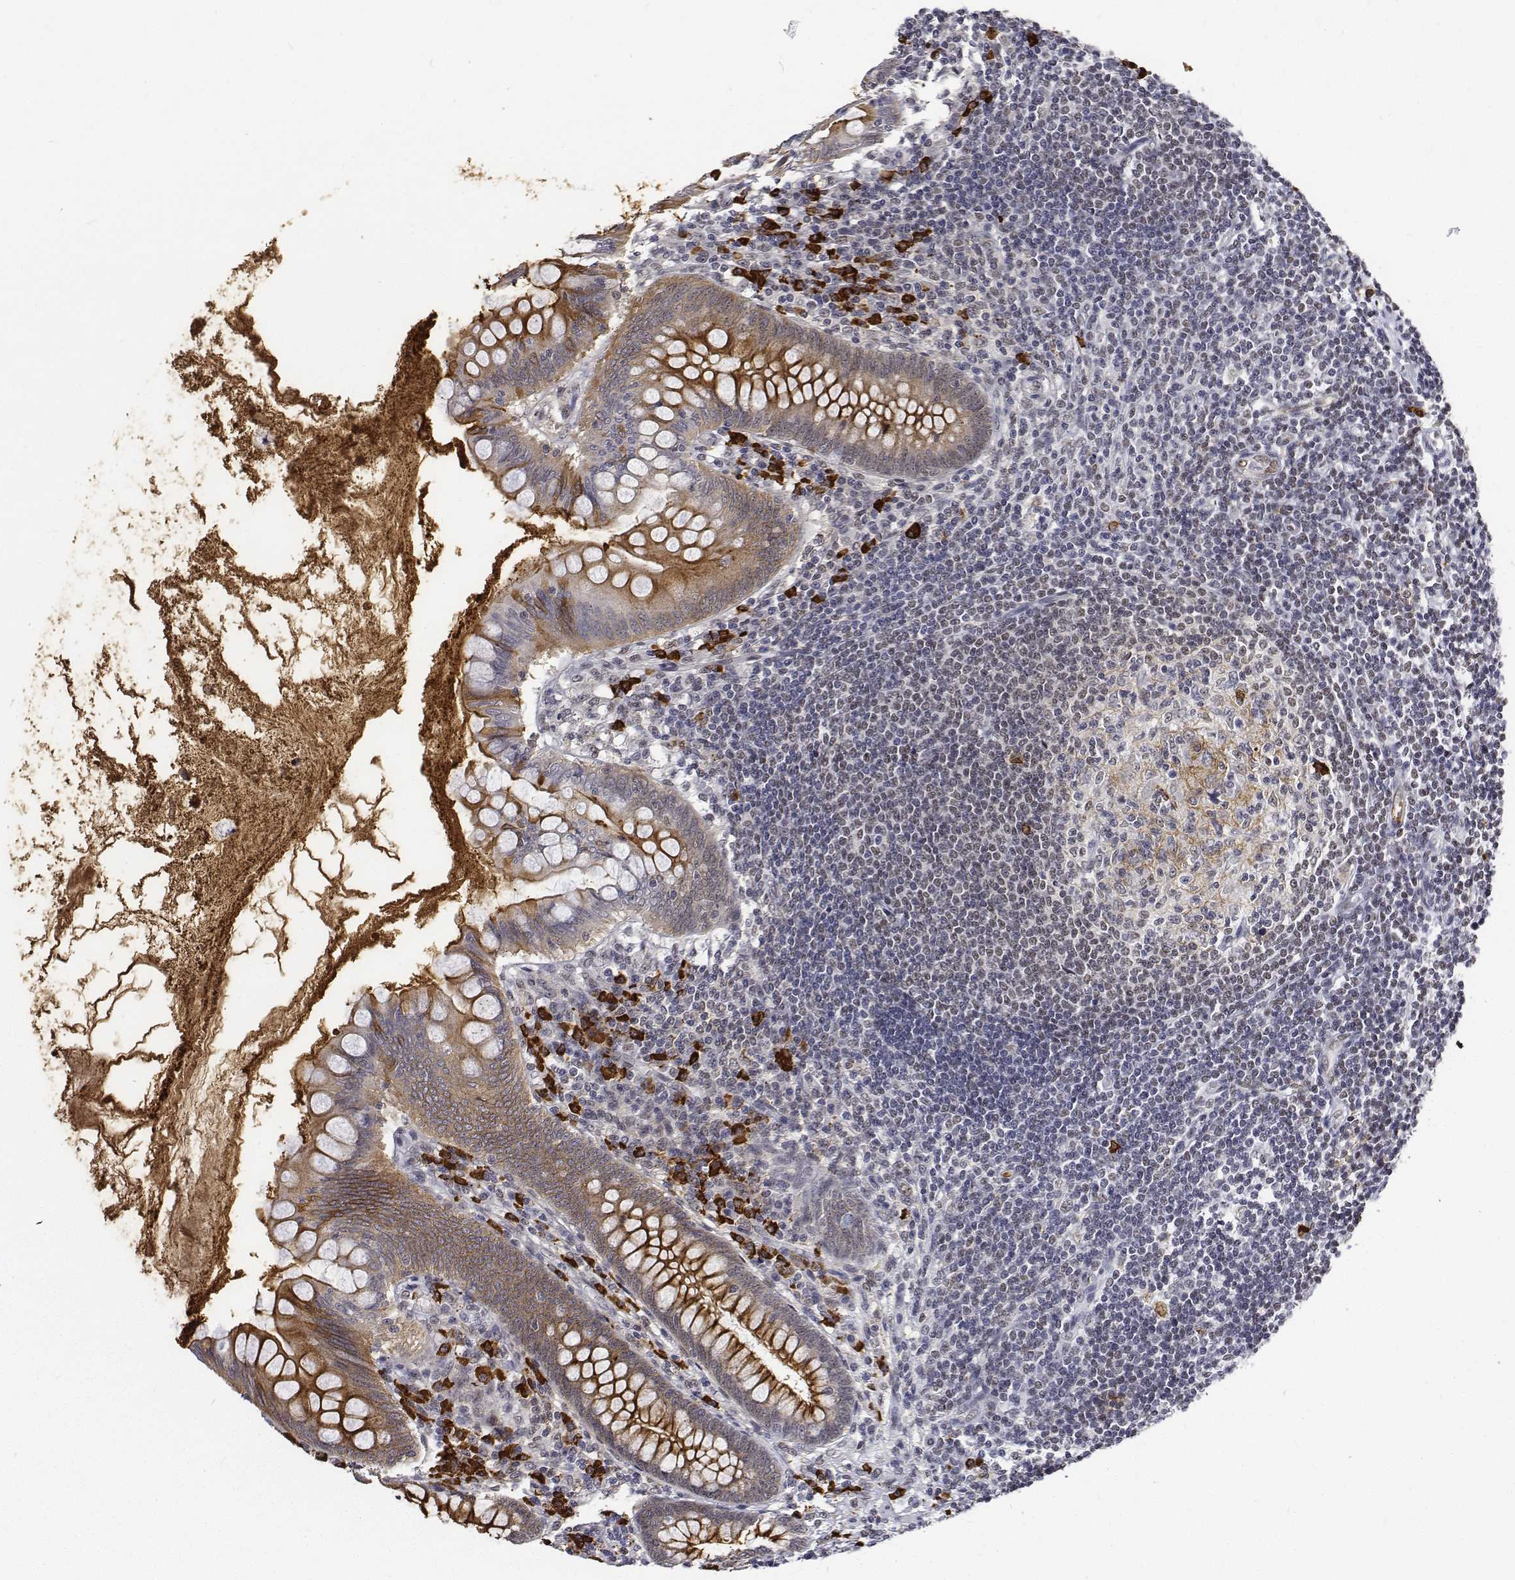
{"staining": {"intensity": "moderate", "quantity": ">75%", "location": "cytoplasmic/membranous,nuclear"}, "tissue": "appendix", "cell_type": "Glandular cells", "image_type": "normal", "snomed": [{"axis": "morphology", "description": "Normal tissue, NOS"}, {"axis": "topography", "description": "Appendix"}], "caption": "High-magnification brightfield microscopy of normal appendix stained with DAB (brown) and counterstained with hematoxylin (blue). glandular cells exhibit moderate cytoplasmic/membranous,nuclear positivity is appreciated in approximately>75% of cells. (DAB (3,3'-diaminobenzidine) IHC, brown staining for protein, blue staining for nuclei).", "gene": "ATRX", "patient": {"sex": "female", "age": 57}}